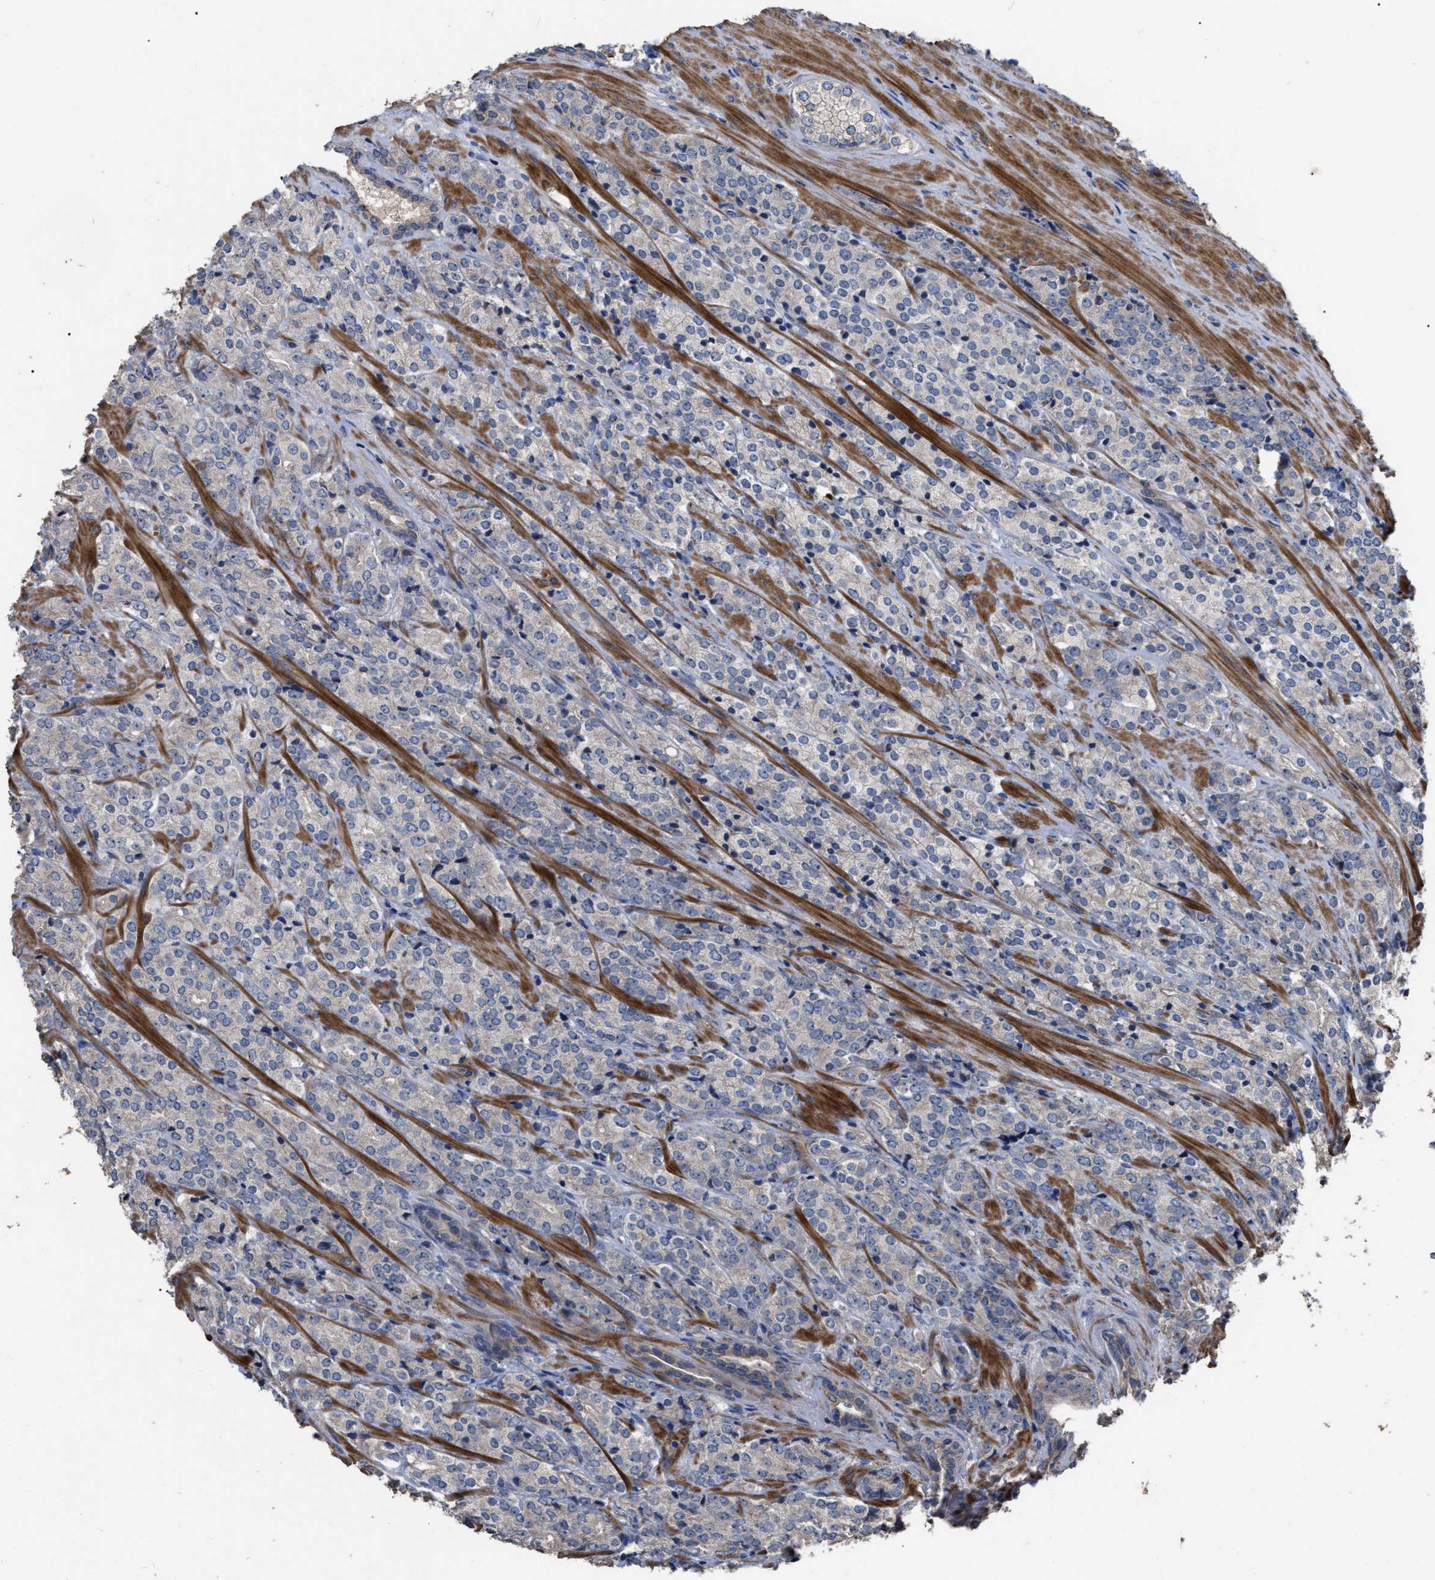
{"staining": {"intensity": "negative", "quantity": "none", "location": "none"}, "tissue": "prostate cancer", "cell_type": "Tumor cells", "image_type": "cancer", "snomed": [{"axis": "morphology", "description": "Adenocarcinoma, High grade"}, {"axis": "topography", "description": "Prostate"}], "caption": "IHC of human prostate cancer (high-grade adenocarcinoma) demonstrates no positivity in tumor cells.", "gene": "BTN2A1", "patient": {"sex": "male", "age": 71}}